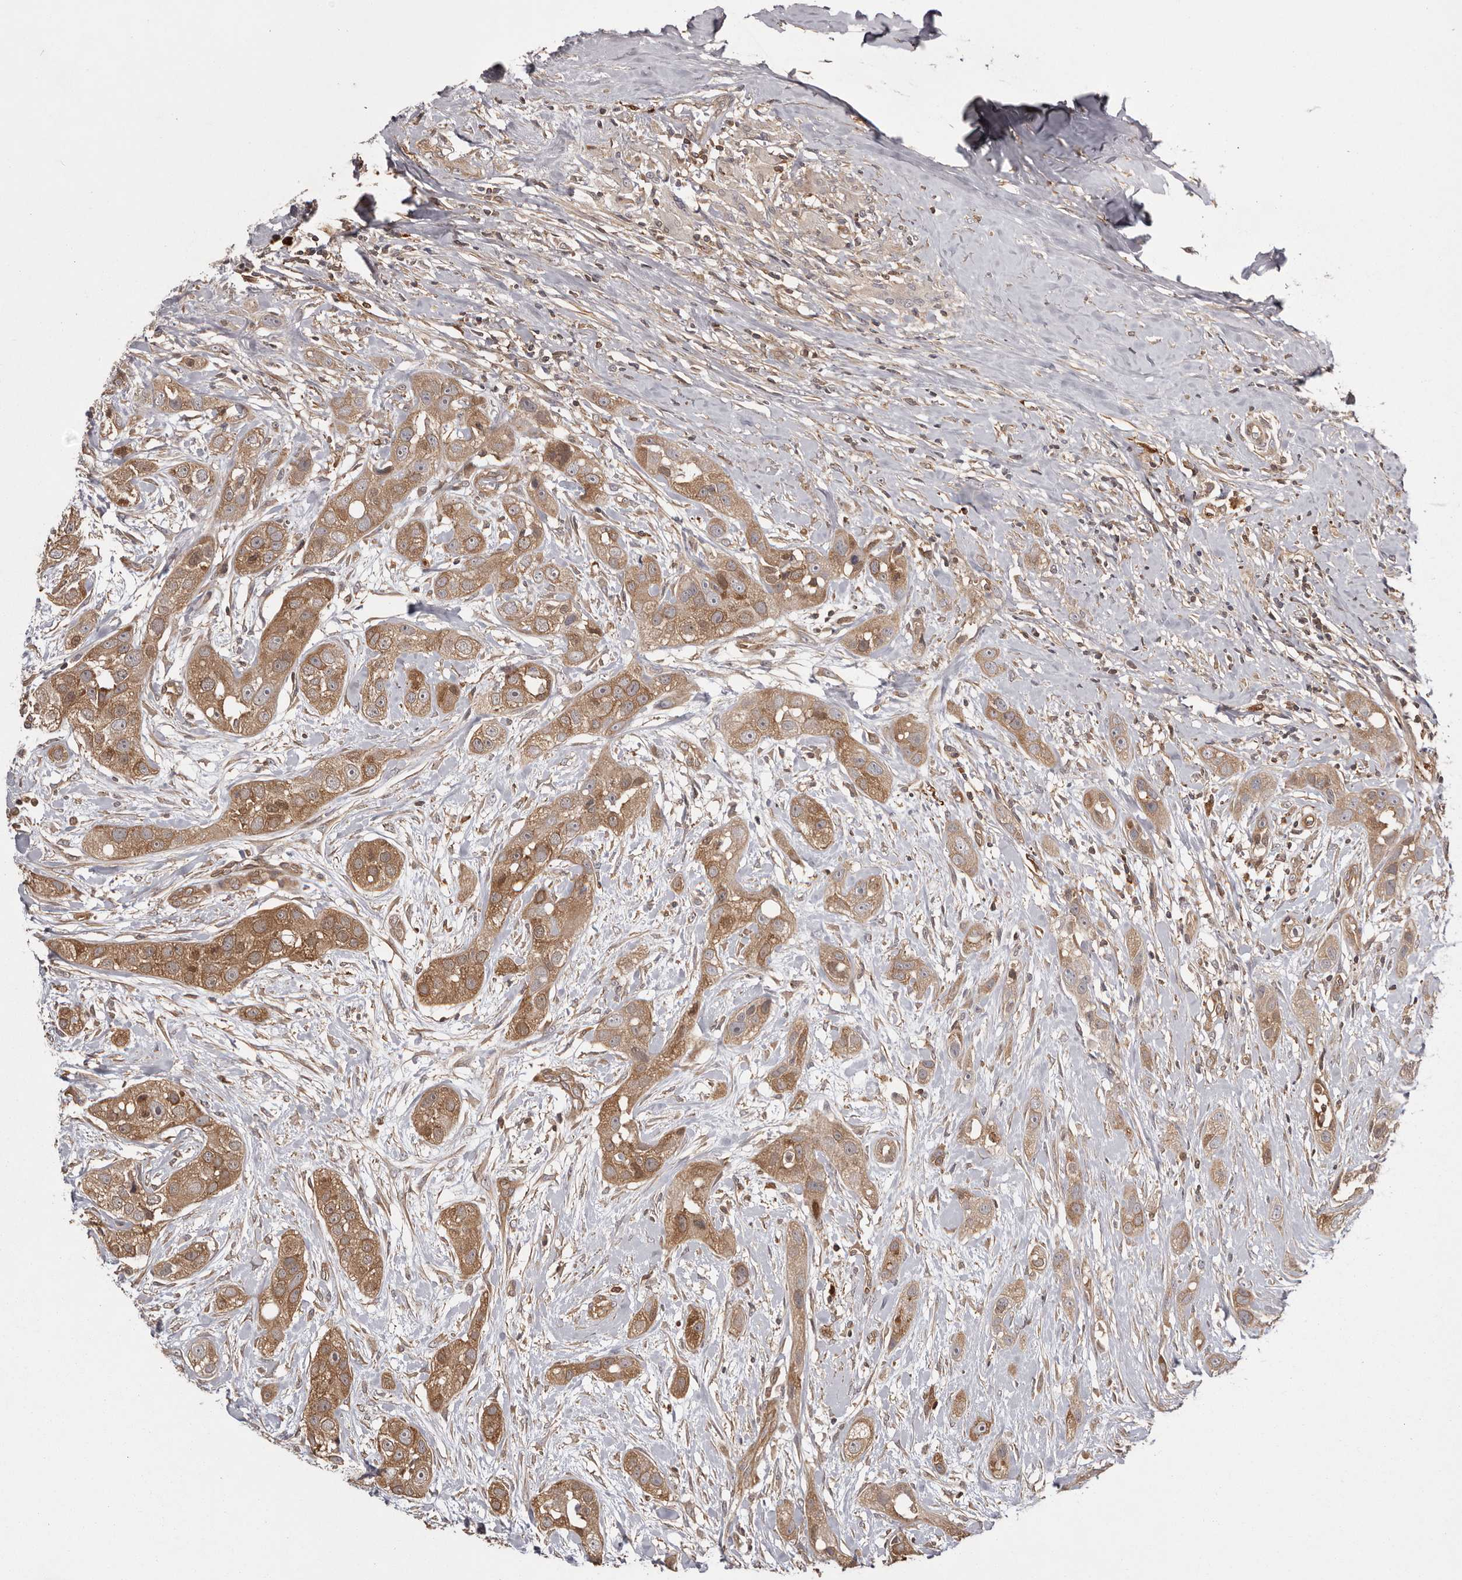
{"staining": {"intensity": "moderate", "quantity": ">75%", "location": "cytoplasmic/membranous"}, "tissue": "head and neck cancer", "cell_type": "Tumor cells", "image_type": "cancer", "snomed": [{"axis": "morphology", "description": "Normal tissue, NOS"}, {"axis": "morphology", "description": "Squamous cell carcinoma, NOS"}, {"axis": "topography", "description": "Skeletal muscle"}, {"axis": "topography", "description": "Head-Neck"}], "caption": "Squamous cell carcinoma (head and neck) stained with a brown dye shows moderate cytoplasmic/membranous positive expression in about >75% of tumor cells.", "gene": "NFKBIA", "patient": {"sex": "male", "age": 51}}